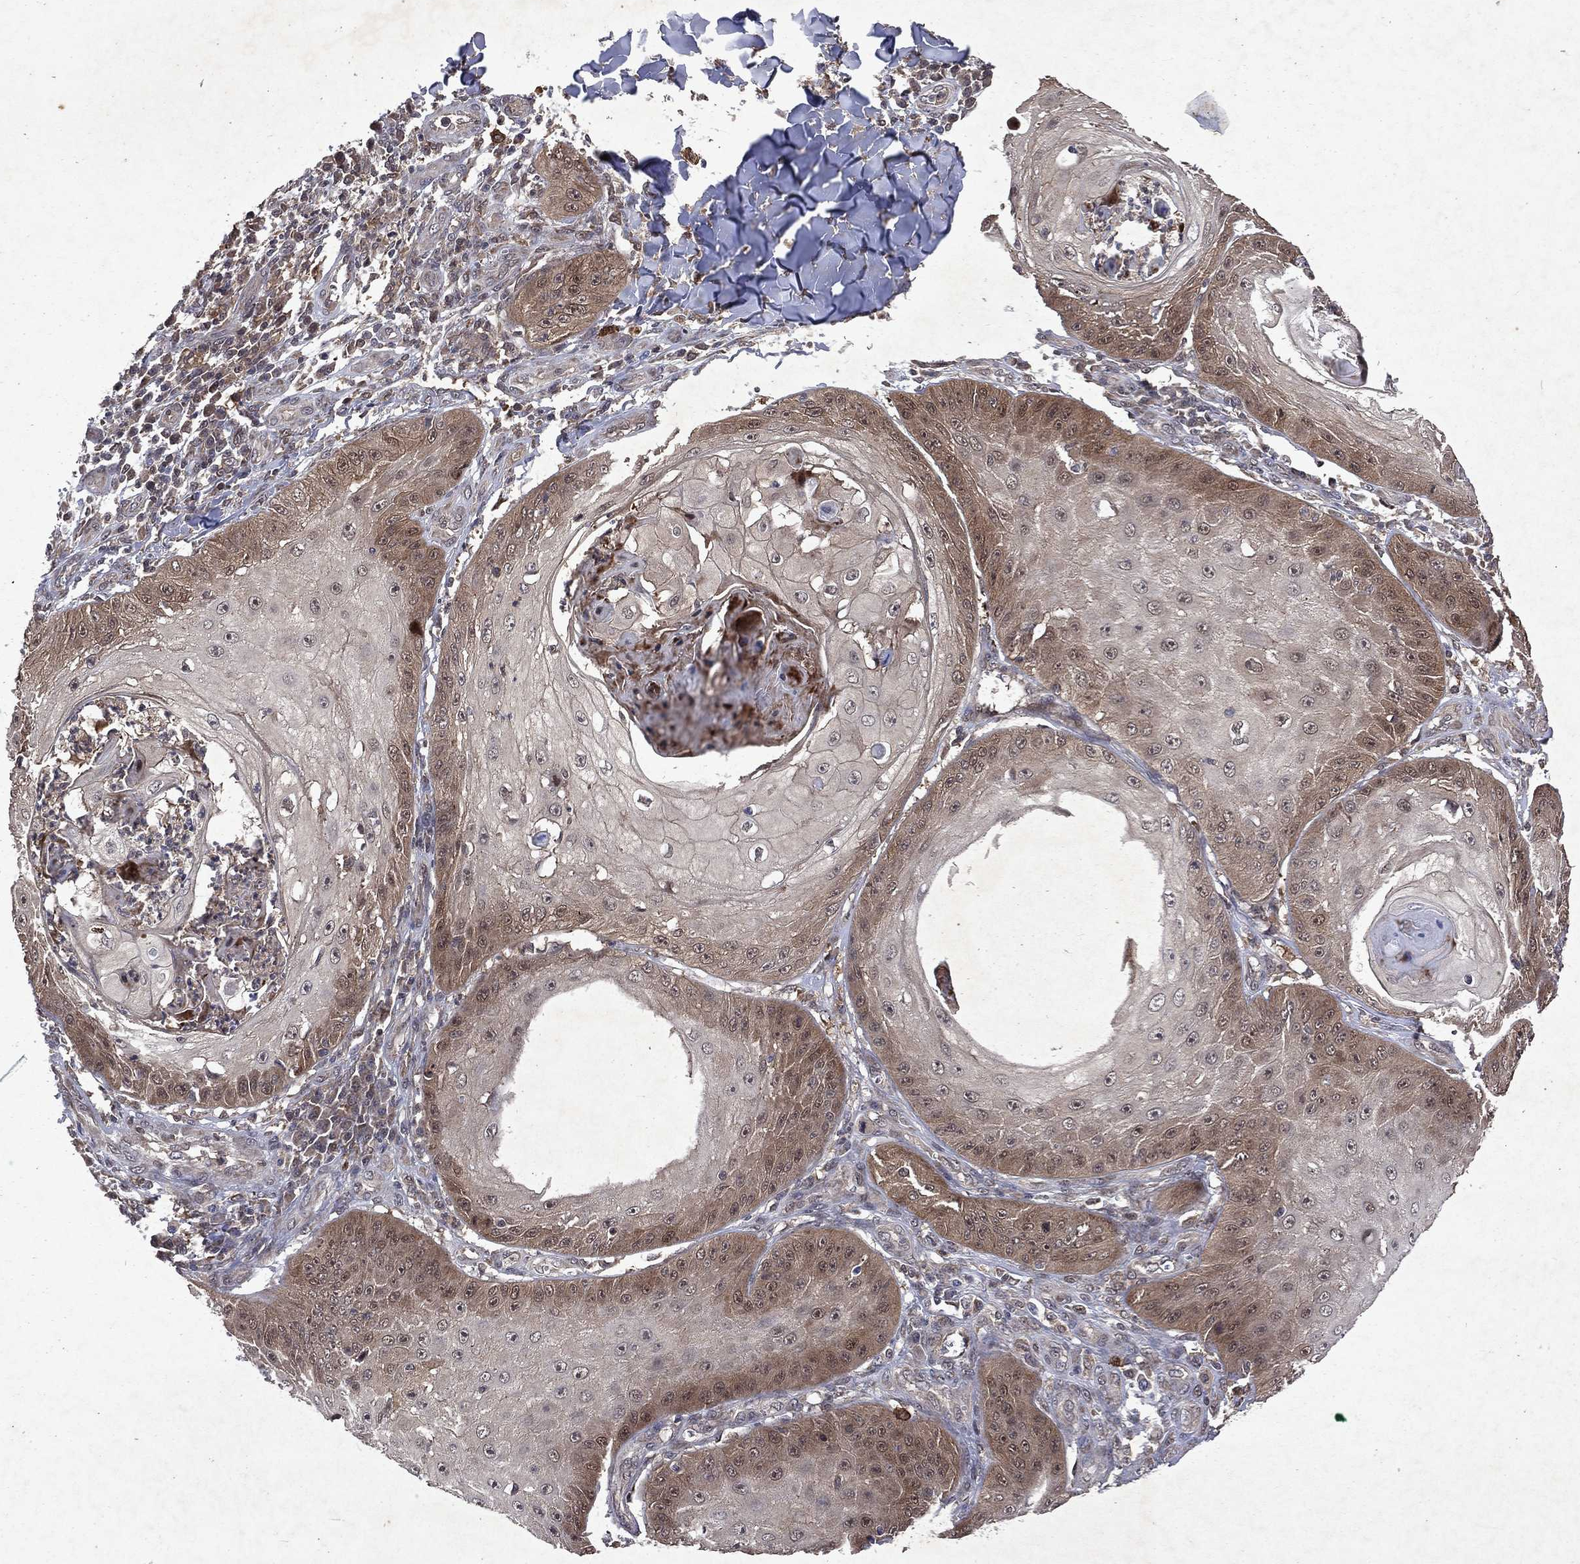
{"staining": {"intensity": "moderate", "quantity": "<25%", "location": "cytoplasmic/membranous"}, "tissue": "skin cancer", "cell_type": "Tumor cells", "image_type": "cancer", "snomed": [{"axis": "morphology", "description": "Squamous cell carcinoma, NOS"}, {"axis": "topography", "description": "Skin"}], "caption": "Human squamous cell carcinoma (skin) stained with a protein marker displays moderate staining in tumor cells.", "gene": "MTAP", "patient": {"sex": "male", "age": 70}}